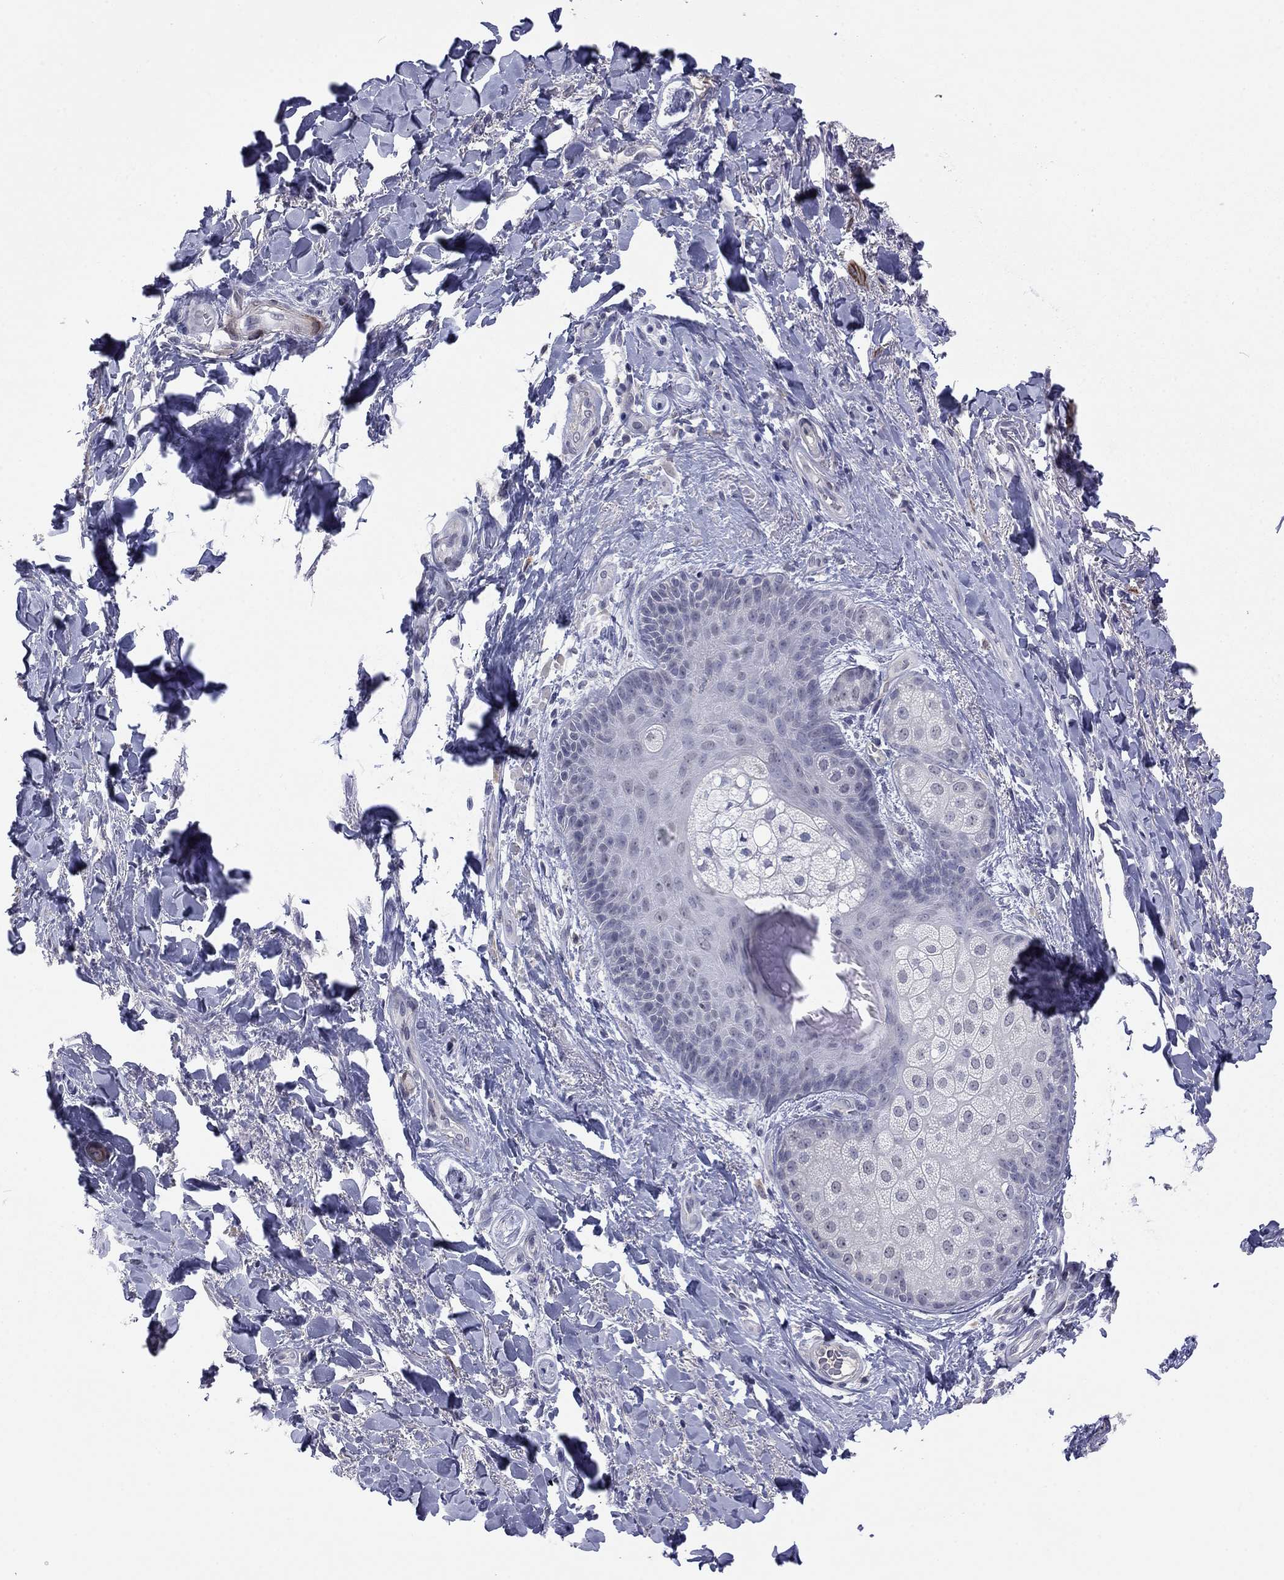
{"staining": {"intensity": "negative", "quantity": "none", "location": "none"}, "tissue": "skin", "cell_type": "Epidermal cells", "image_type": "normal", "snomed": [{"axis": "morphology", "description": "Normal tissue, NOS"}, {"axis": "topography", "description": "Anal"}, {"axis": "topography", "description": "Peripheral nerve tissue"}], "caption": "A photomicrograph of human skin is negative for staining in epidermal cells. Nuclei are stained in blue.", "gene": "IP6K3", "patient": {"sex": "male", "age": 53}}